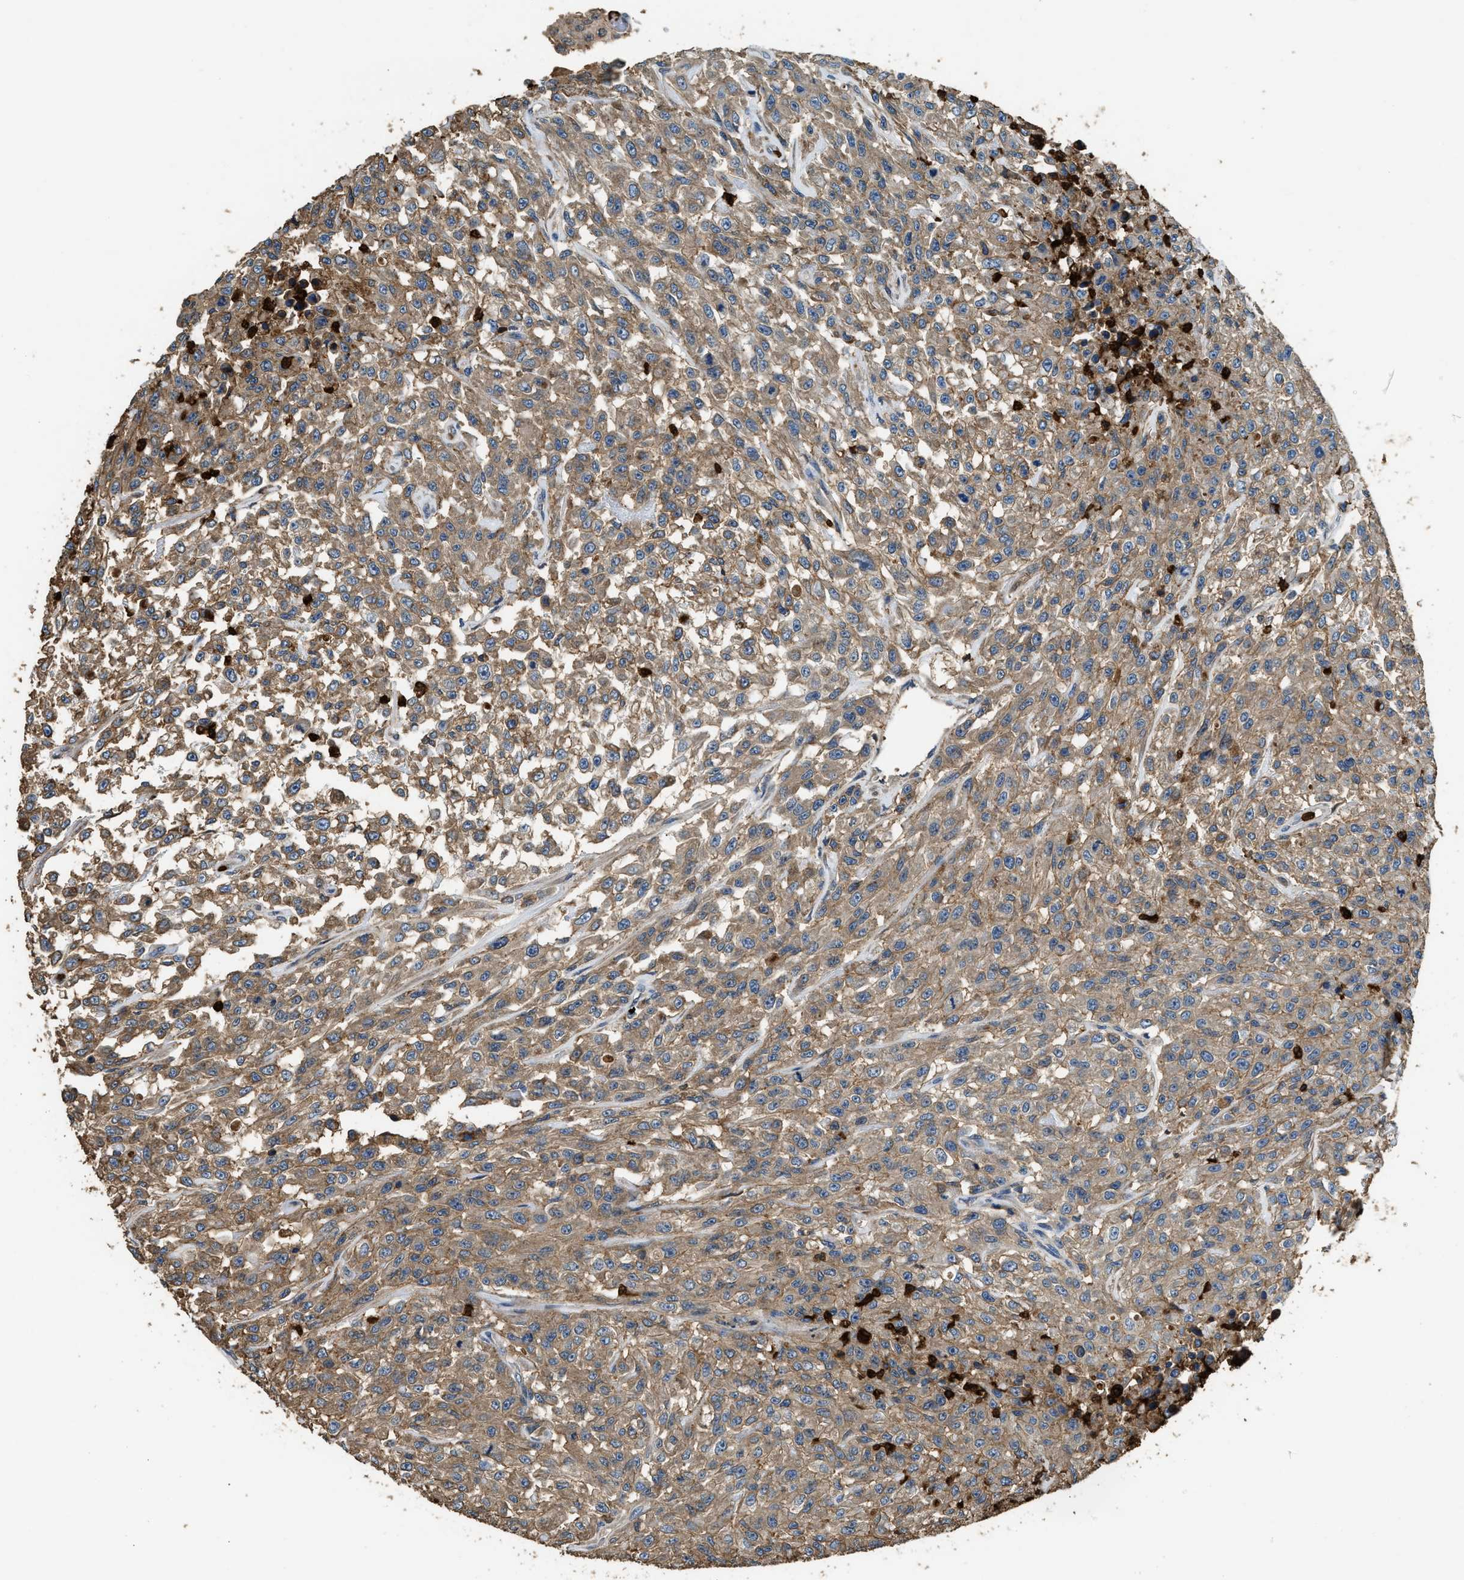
{"staining": {"intensity": "moderate", "quantity": ">75%", "location": "cytoplasmic/membranous"}, "tissue": "urothelial cancer", "cell_type": "Tumor cells", "image_type": "cancer", "snomed": [{"axis": "morphology", "description": "Urothelial carcinoma, High grade"}, {"axis": "topography", "description": "Urinary bladder"}], "caption": "This histopathology image reveals IHC staining of human urothelial carcinoma (high-grade), with medium moderate cytoplasmic/membranous staining in approximately >75% of tumor cells.", "gene": "ANXA3", "patient": {"sex": "male", "age": 46}}